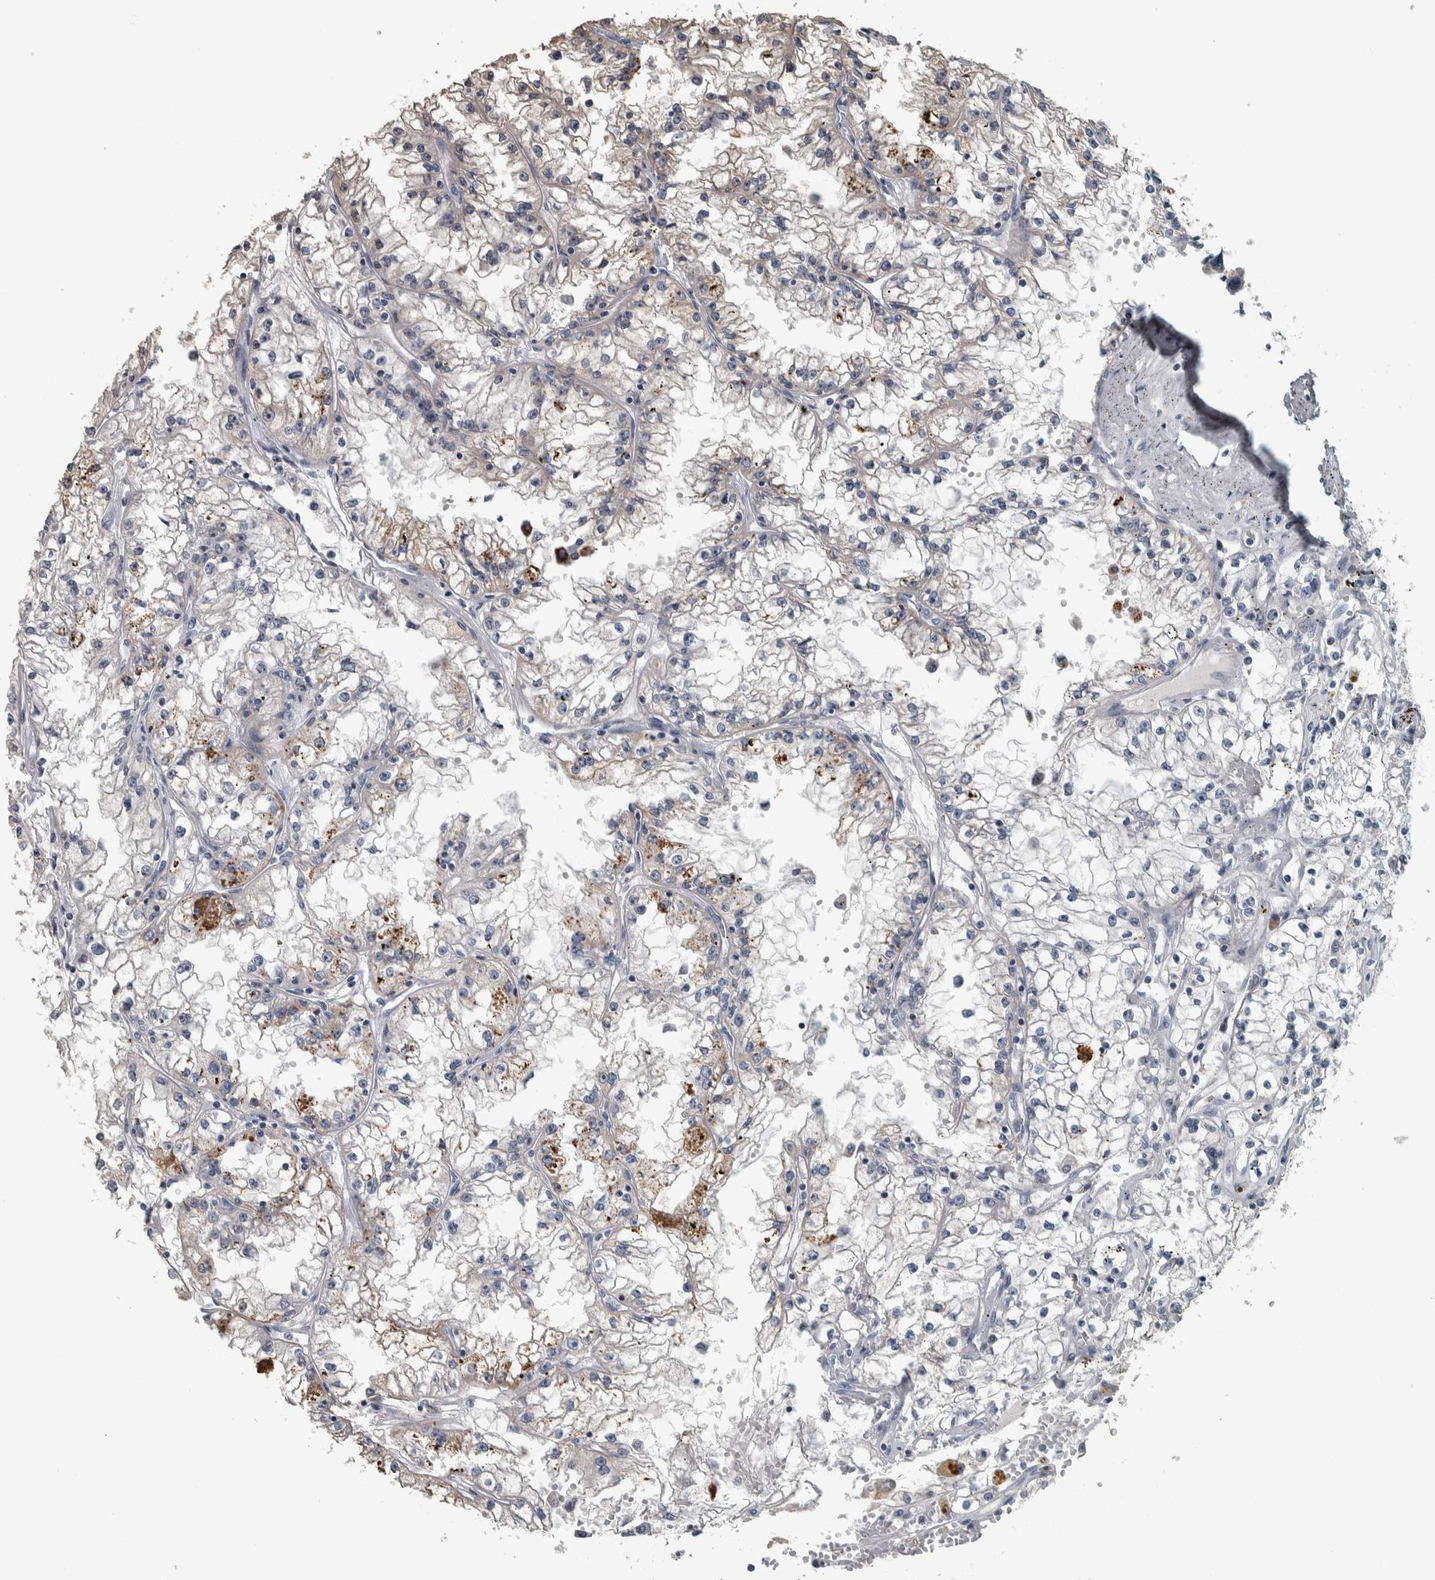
{"staining": {"intensity": "moderate", "quantity": "<25%", "location": "cytoplasmic/membranous"}, "tissue": "renal cancer", "cell_type": "Tumor cells", "image_type": "cancer", "snomed": [{"axis": "morphology", "description": "Adenocarcinoma, NOS"}, {"axis": "topography", "description": "Kidney"}], "caption": "Immunohistochemistry staining of adenocarcinoma (renal), which reveals low levels of moderate cytoplasmic/membranous positivity in approximately <25% of tumor cells indicating moderate cytoplasmic/membranous protein expression. The staining was performed using DAB (brown) for protein detection and nuclei were counterstained in hematoxylin (blue).", "gene": "CAVIN4", "patient": {"sex": "male", "age": 56}}